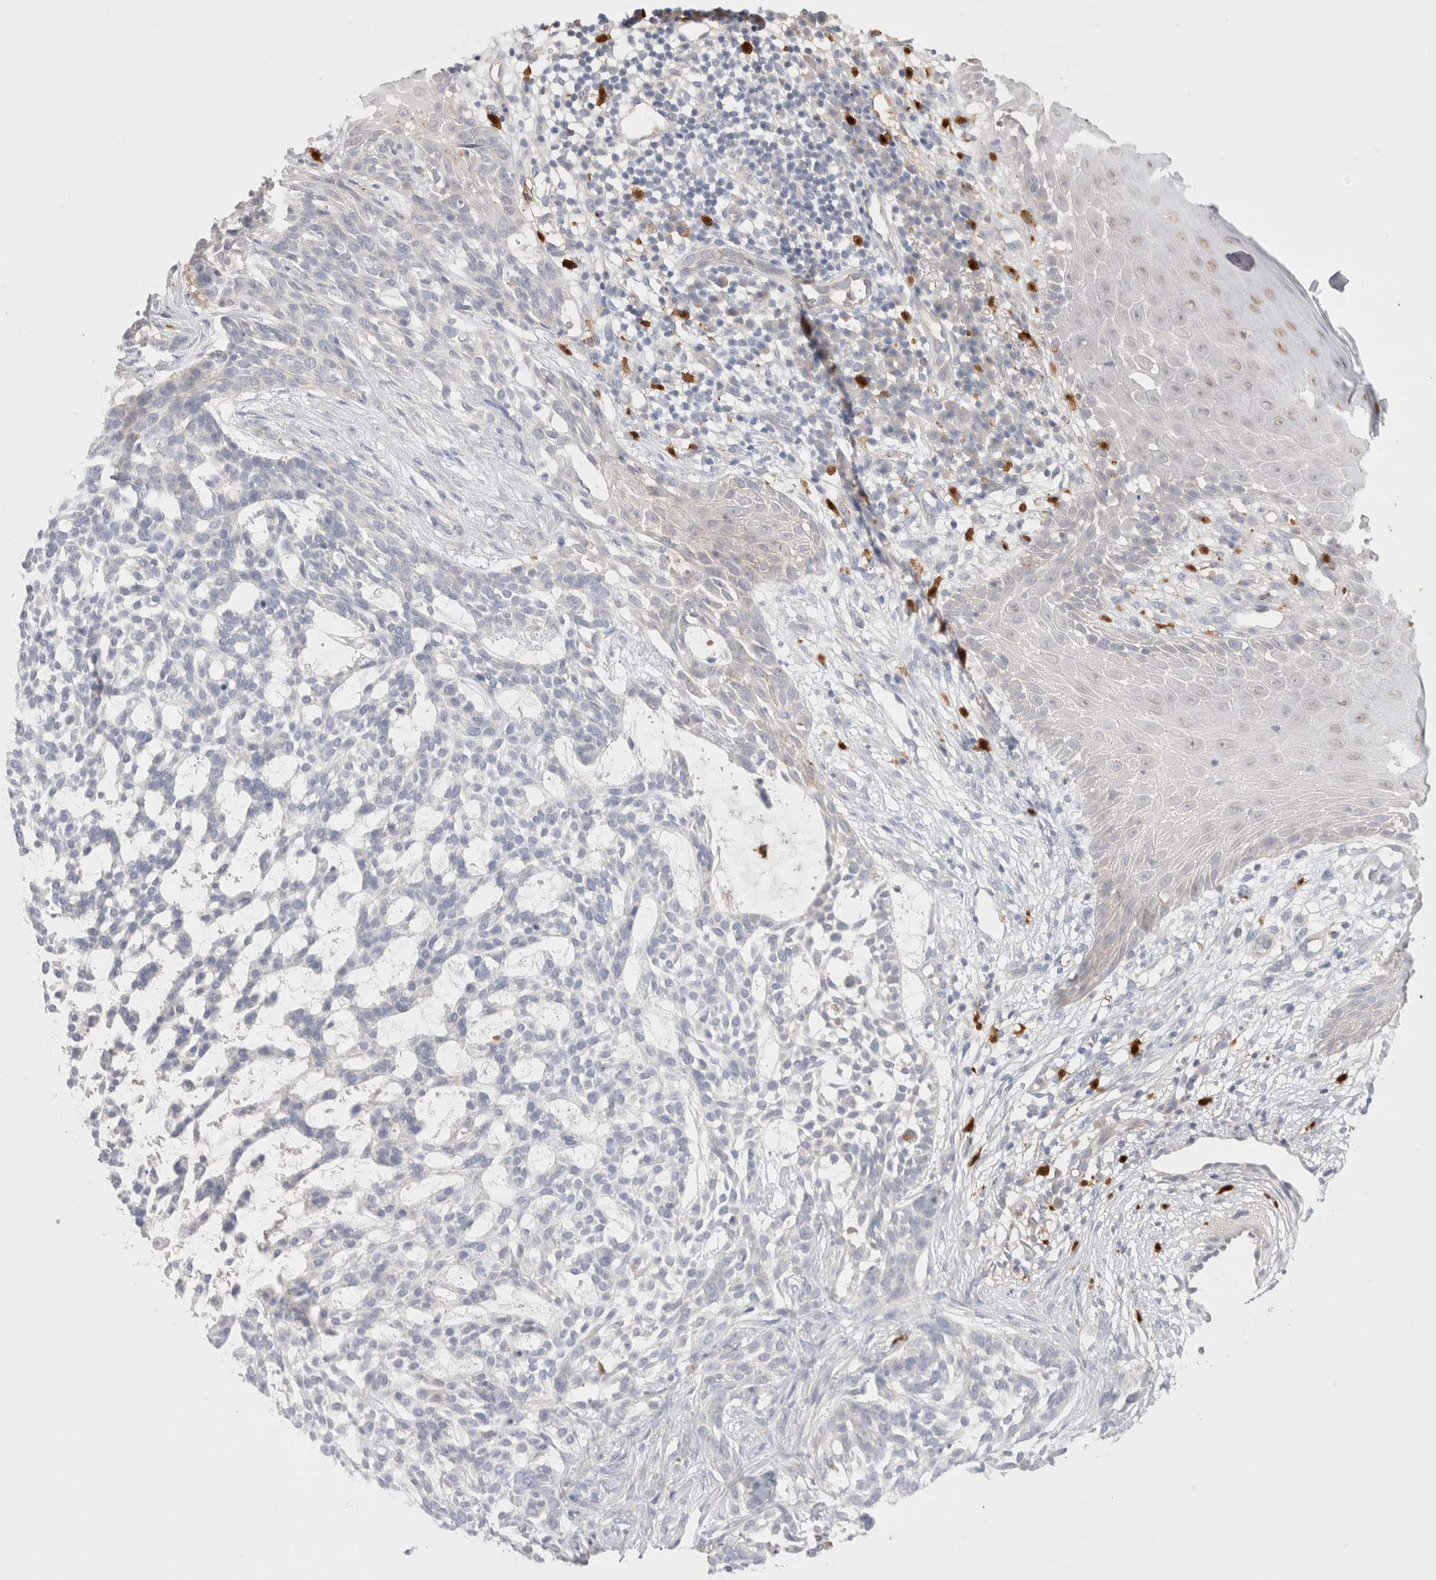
{"staining": {"intensity": "negative", "quantity": "none", "location": "none"}, "tissue": "skin cancer", "cell_type": "Tumor cells", "image_type": "cancer", "snomed": [{"axis": "morphology", "description": "Basal cell carcinoma"}, {"axis": "topography", "description": "Skin"}], "caption": "Immunohistochemistry (IHC) image of skin basal cell carcinoma stained for a protein (brown), which demonstrates no expression in tumor cells.", "gene": "HPGDS", "patient": {"sex": "female", "age": 64}}